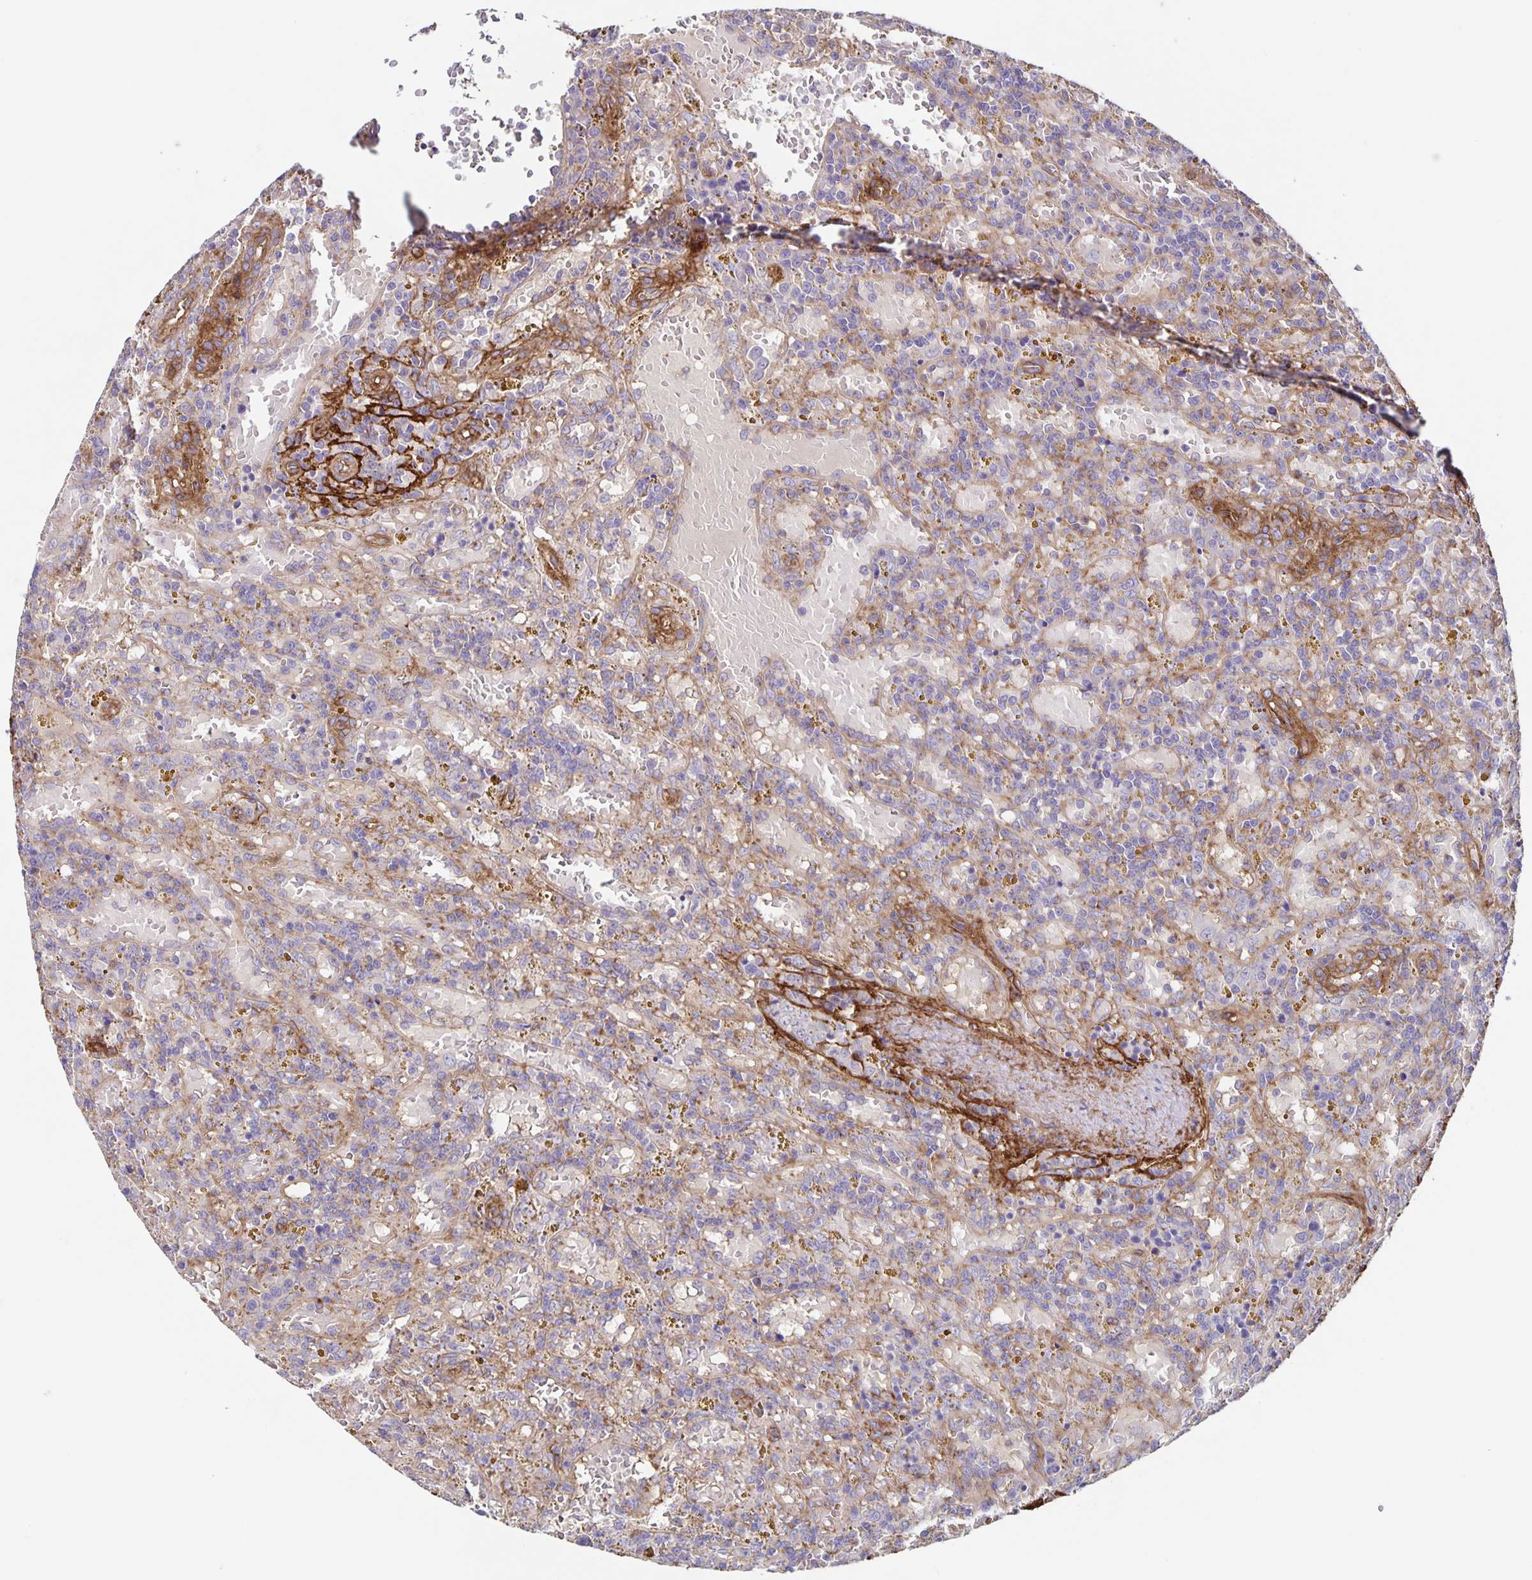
{"staining": {"intensity": "negative", "quantity": "none", "location": "none"}, "tissue": "lymphoma", "cell_type": "Tumor cells", "image_type": "cancer", "snomed": [{"axis": "morphology", "description": "Malignant lymphoma, non-Hodgkin's type, Low grade"}, {"axis": "topography", "description": "Spleen"}], "caption": "IHC image of neoplastic tissue: human low-grade malignant lymphoma, non-Hodgkin's type stained with DAB (3,3'-diaminobenzidine) displays no significant protein expression in tumor cells.", "gene": "ITGA2", "patient": {"sex": "female", "age": 65}}